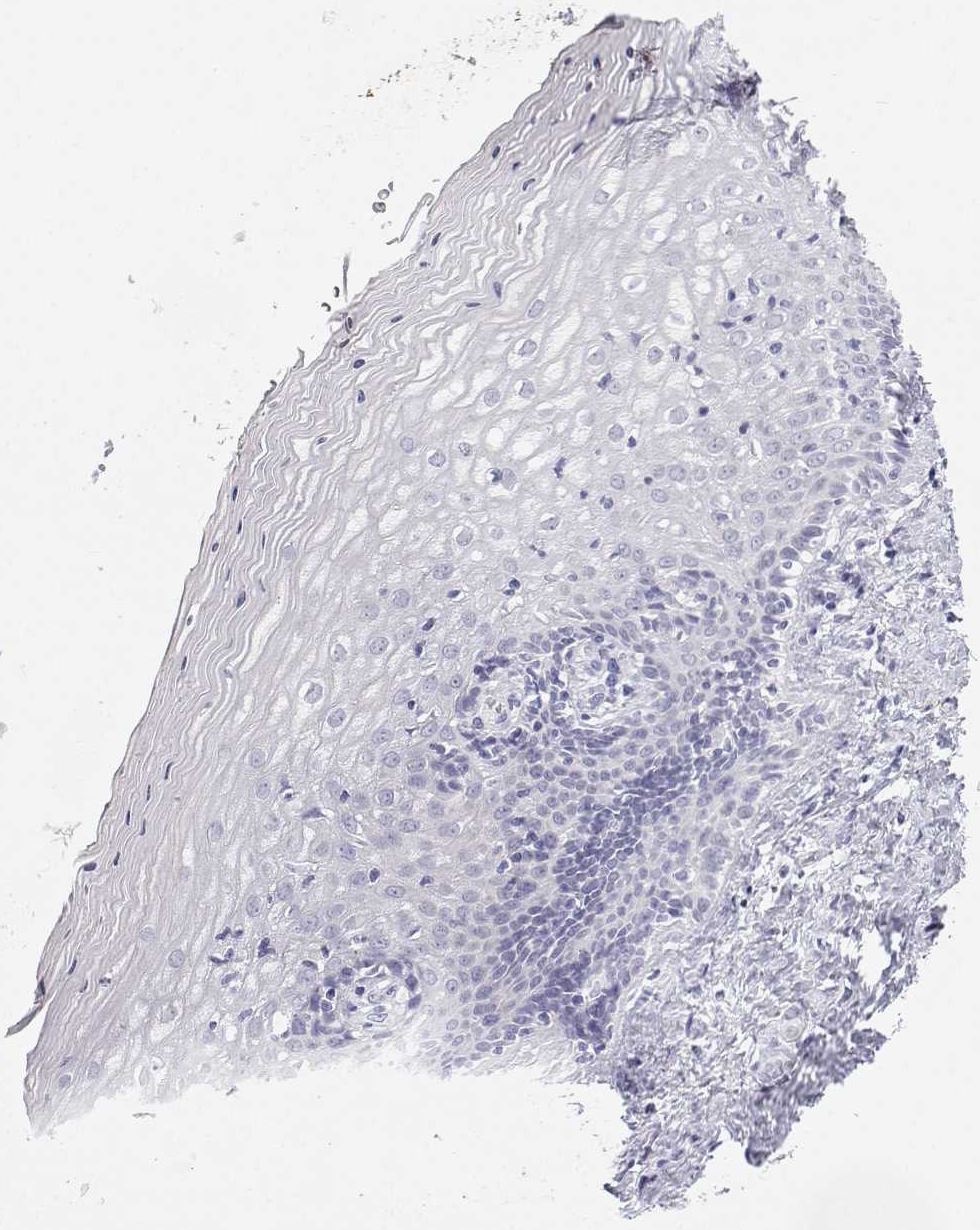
{"staining": {"intensity": "negative", "quantity": "none", "location": "none"}, "tissue": "vagina", "cell_type": "Squamous epithelial cells", "image_type": "normal", "snomed": [{"axis": "morphology", "description": "Normal tissue, NOS"}, {"axis": "topography", "description": "Vagina"}], "caption": "This is a histopathology image of immunohistochemistry (IHC) staining of benign vagina, which shows no positivity in squamous epithelial cells.", "gene": "TTN", "patient": {"sex": "female", "age": 45}}